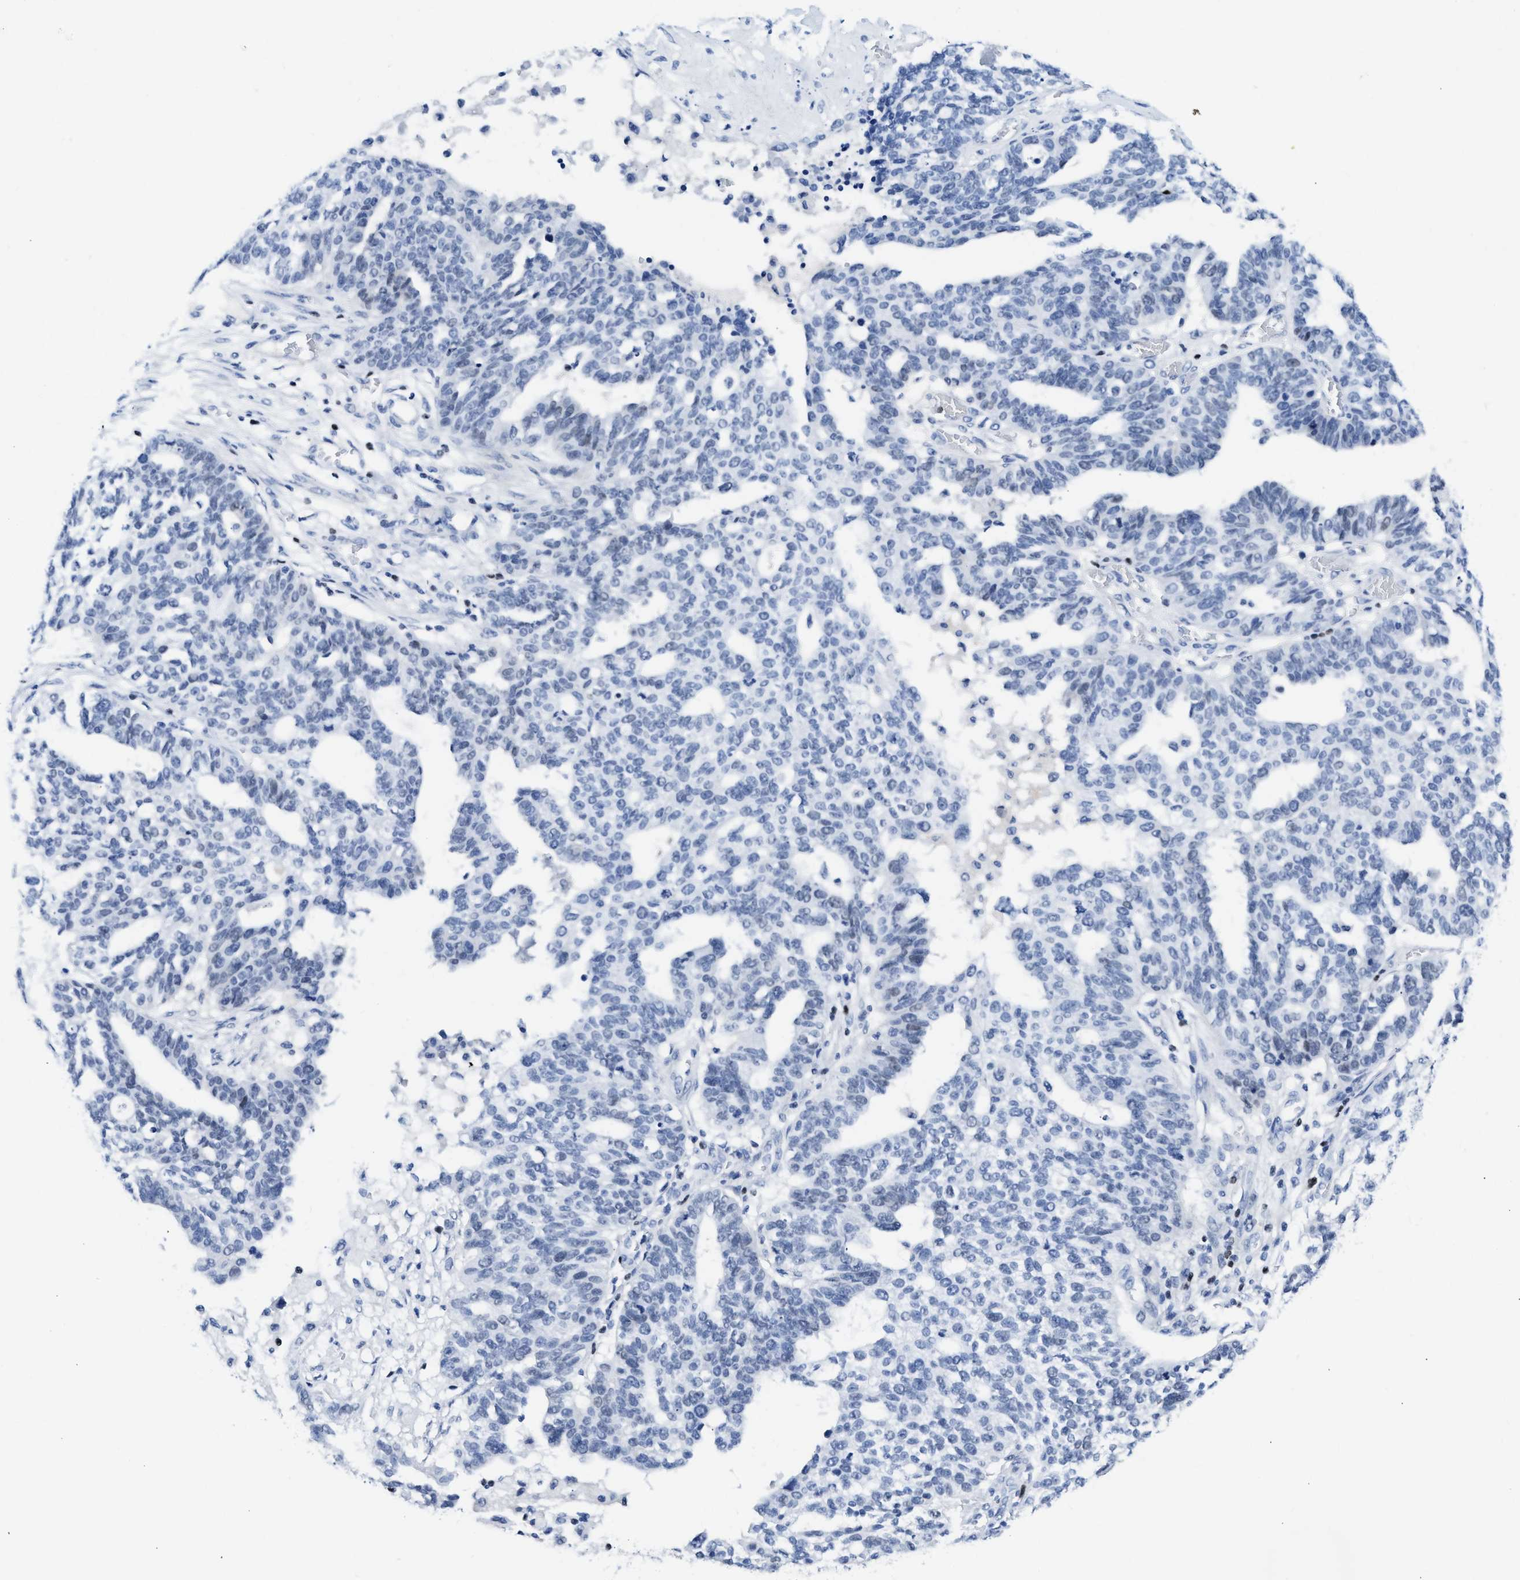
{"staining": {"intensity": "negative", "quantity": "none", "location": "none"}, "tissue": "ovarian cancer", "cell_type": "Tumor cells", "image_type": "cancer", "snomed": [{"axis": "morphology", "description": "Cystadenocarcinoma, serous, NOS"}, {"axis": "topography", "description": "Ovary"}], "caption": "A micrograph of serous cystadenocarcinoma (ovarian) stained for a protein reveals no brown staining in tumor cells.", "gene": "TCF7", "patient": {"sex": "female", "age": 59}}